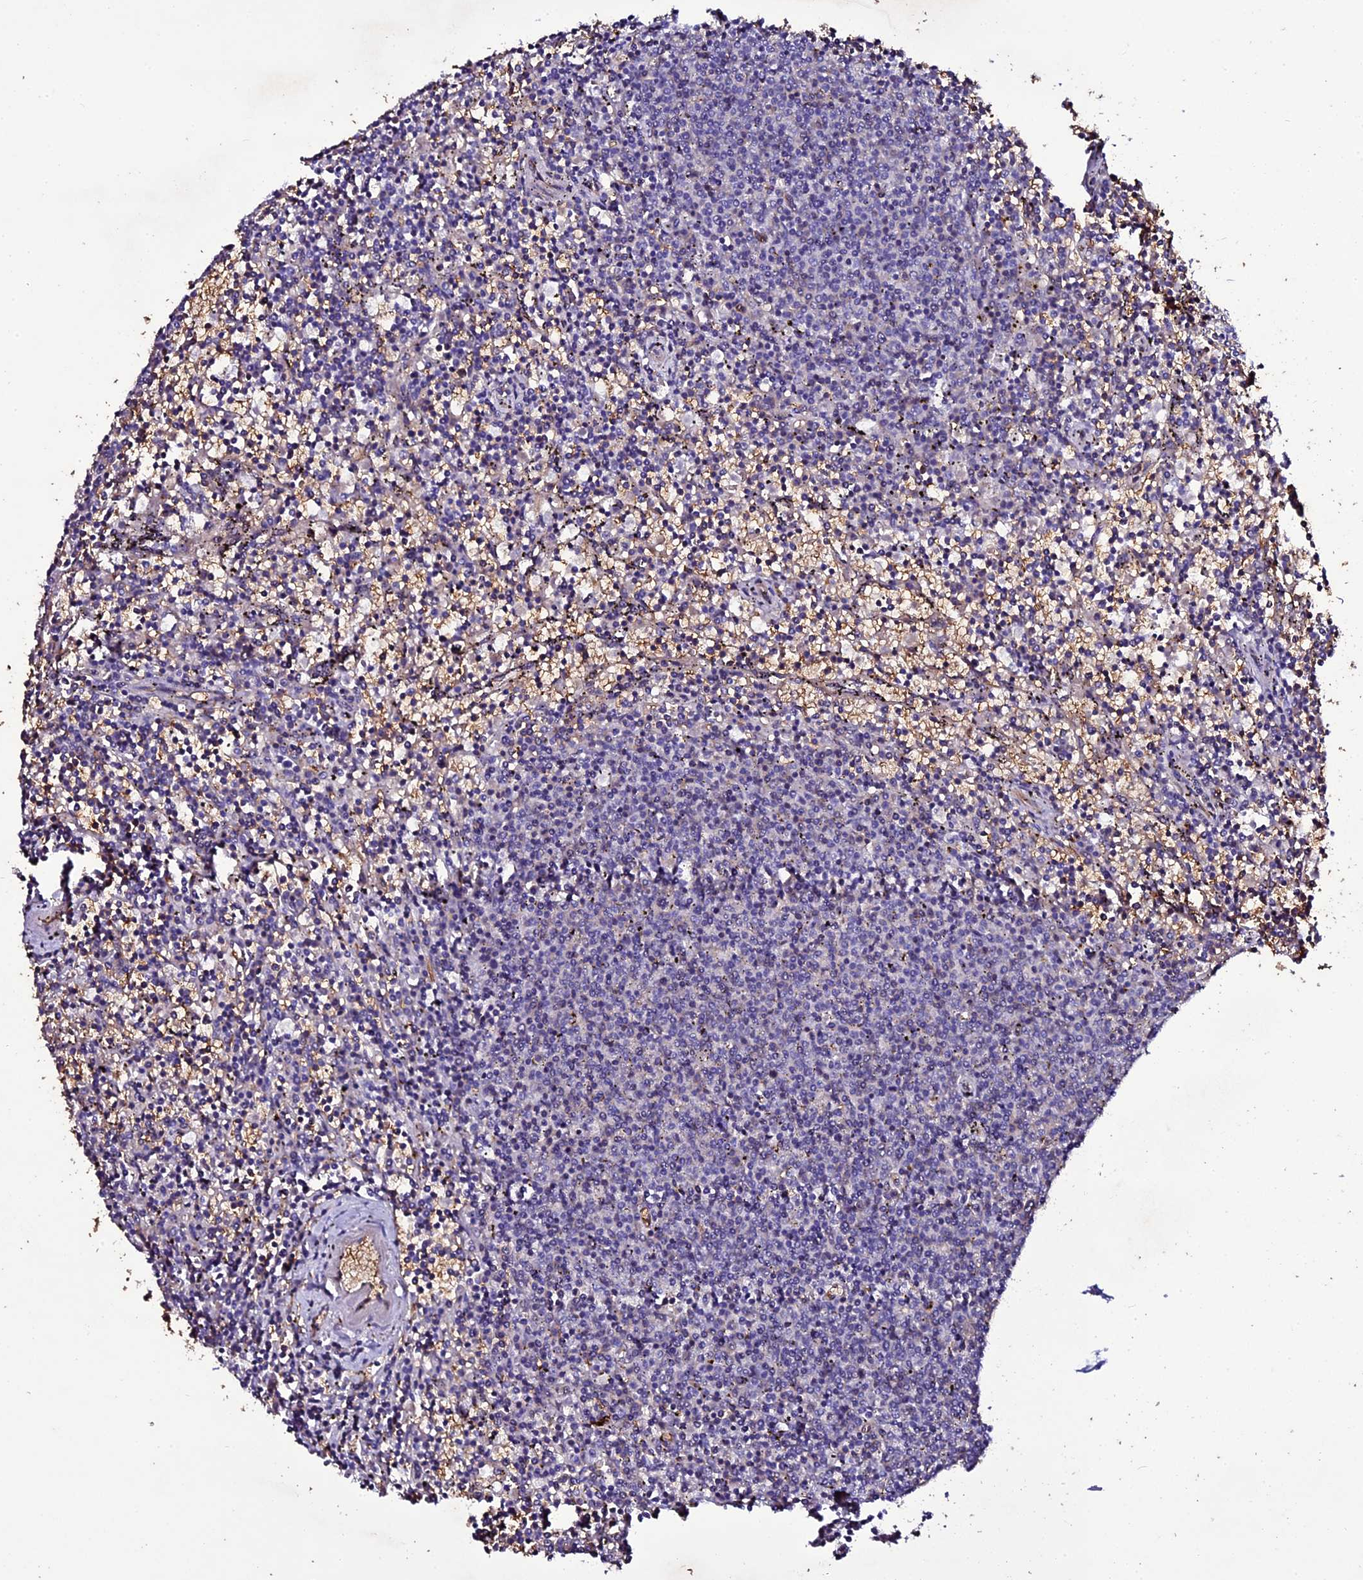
{"staining": {"intensity": "negative", "quantity": "none", "location": "none"}, "tissue": "lymphoma", "cell_type": "Tumor cells", "image_type": "cancer", "snomed": [{"axis": "morphology", "description": "Malignant lymphoma, non-Hodgkin's type, Low grade"}, {"axis": "topography", "description": "Spleen"}], "caption": "An immunohistochemistry photomicrograph of lymphoma is shown. There is no staining in tumor cells of lymphoma.", "gene": "MEX3C", "patient": {"sex": "female", "age": 50}}